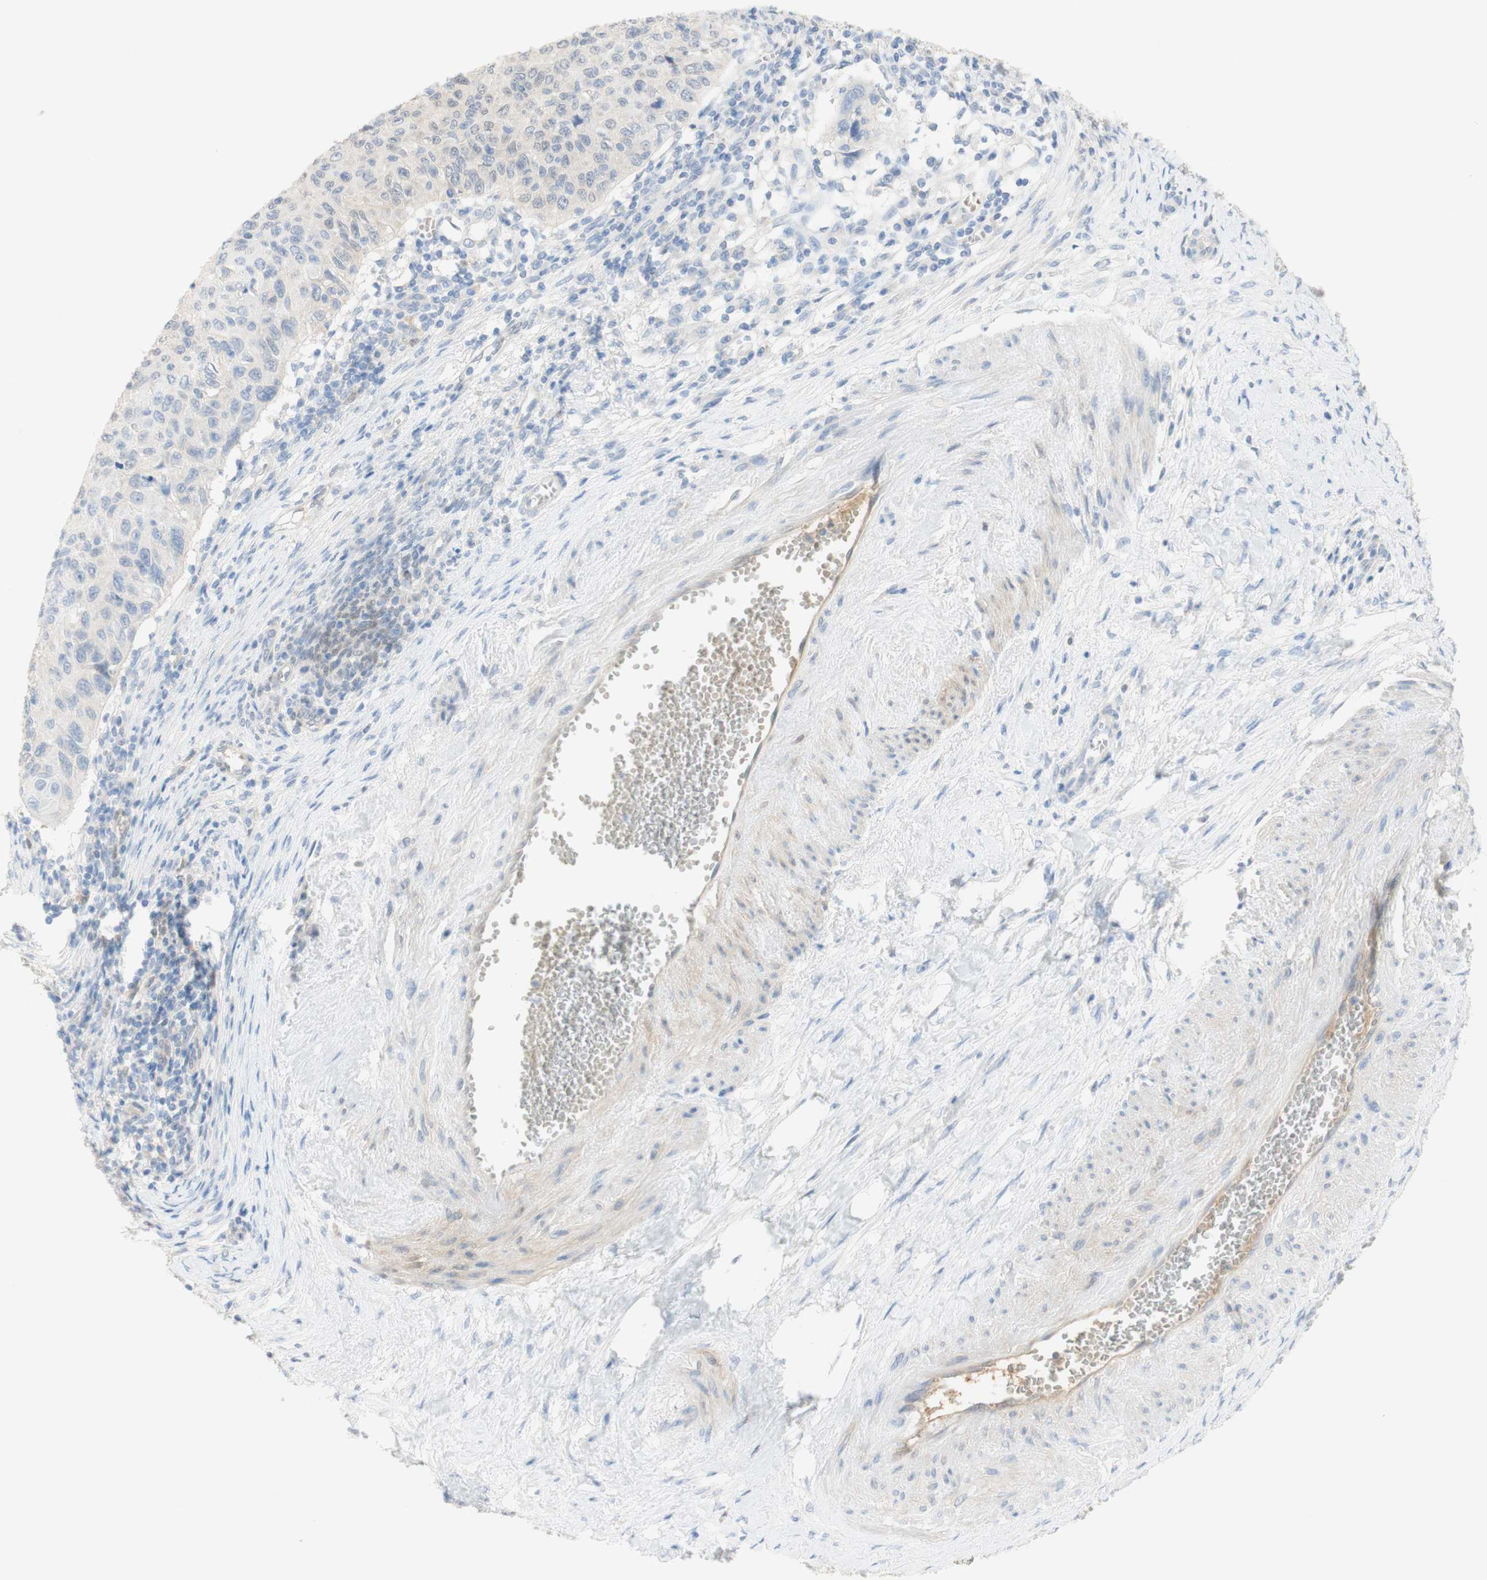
{"staining": {"intensity": "negative", "quantity": "none", "location": "none"}, "tissue": "cervical cancer", "cell_type": "Tumor cells", "image_type": "cancer", "snomed": [{"axis": "morphology", "description": "Squamous cell carcinoma, NOS"}, {"axis": "topography", "description": "Cervix"}], "caption": "This is a micrograph of immunohistochemistry staining of squamous cell carcinoma (cervical), which shows no positivity in tumor cells.", "gene": "SELENBP1", "patient": {"sex": "female", "age": 70}}